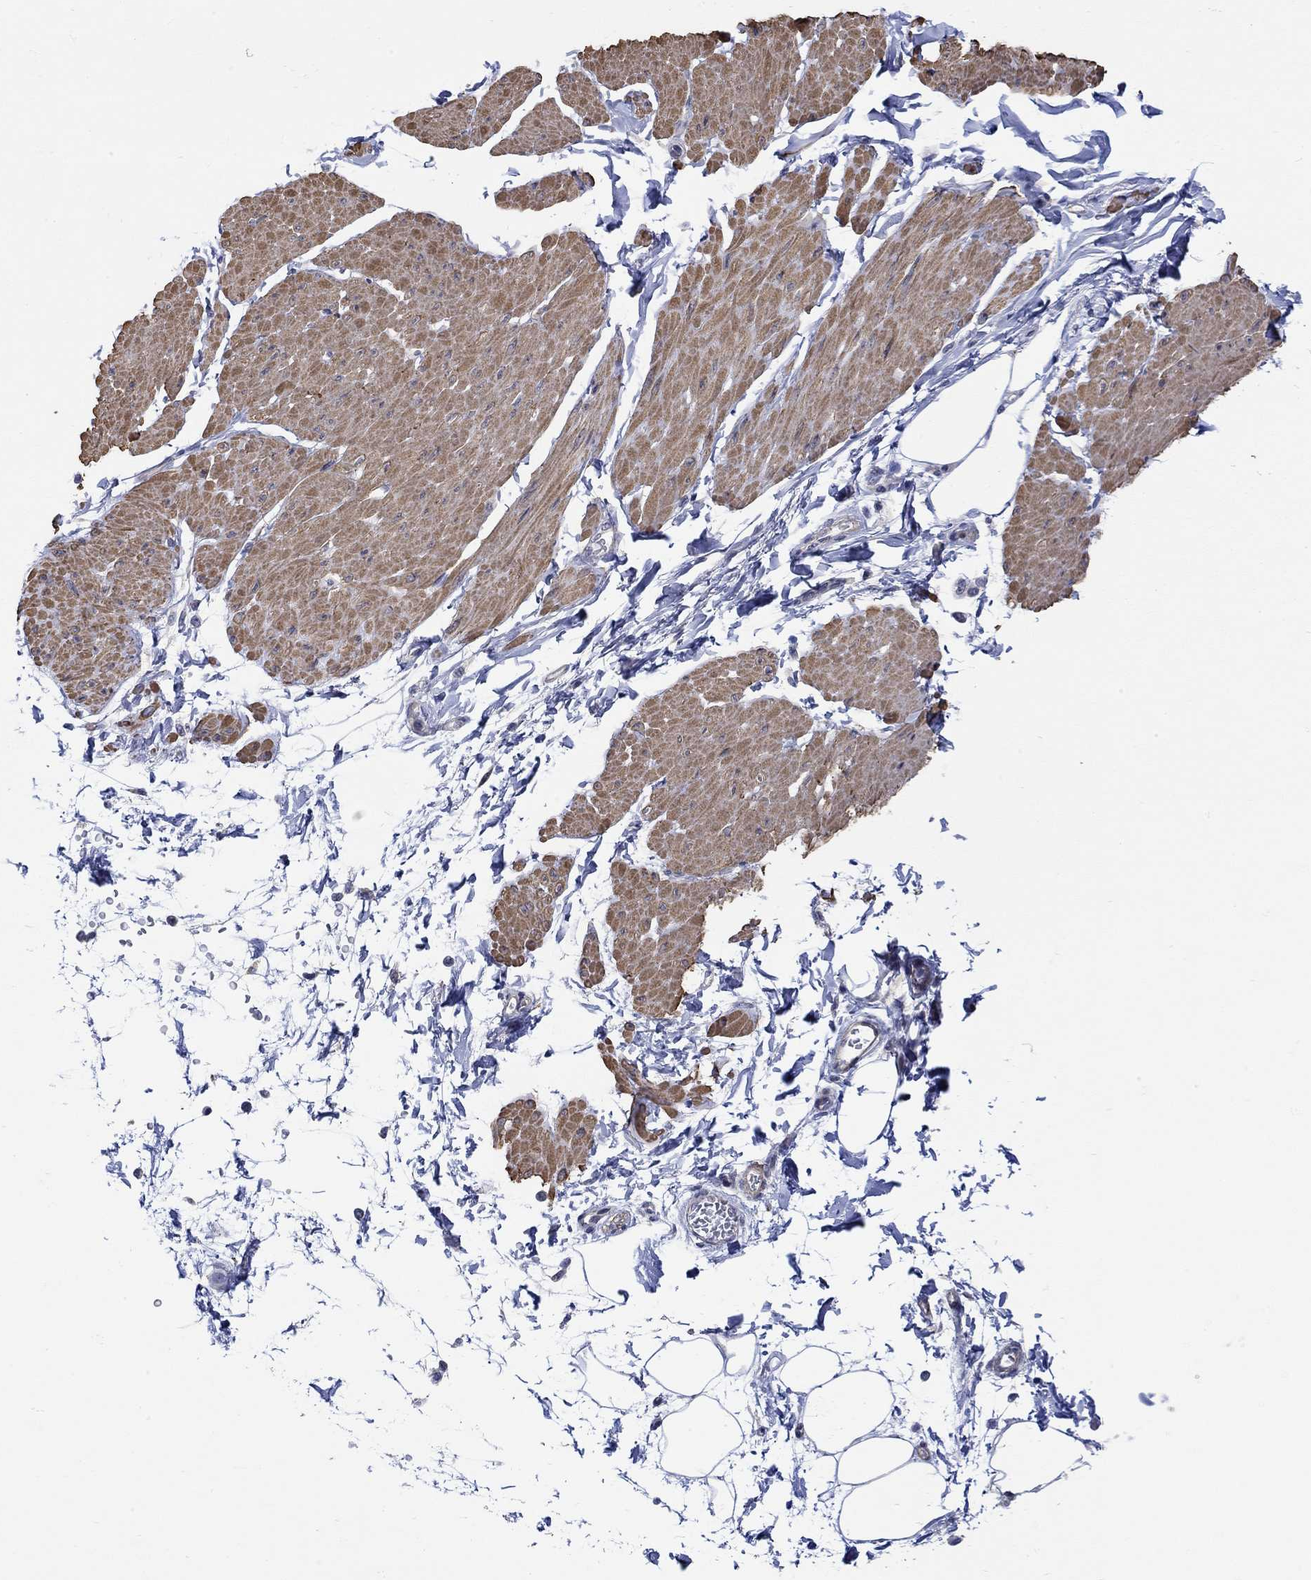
{"staining": {"intensity": "moderate", "quantity": ">75%", "location": "cytoplasmic/membranous"}, "tissue": "smooth muscle", "cell_type": "Smooth muscle cells", "image_type": "normal", "snomed": [{"axis": "morphology", "description": "Normal tissue, NOS"}, {"axis": "topography", "description": "Adipose tissue"}, {"axis": "topography", "description": "Smooth muscle"}, {"axis": "topography", "description": "Peripheral nerve tissue"}], "caption": "High-magnification brightfield microscopy of unremarkable smooth muscle stained with DAB (brown) and counterstained with hematoxylin (blue). smooth muscle cells exhibit moderate cytoplasmic/membranous positivity is identified in approximately>75% of cells. The protein of interest is shown in brown color, while the nuclei are stained blue.", "gene": "SCN7A", "patient": {"sex": "male", "age": 83}}